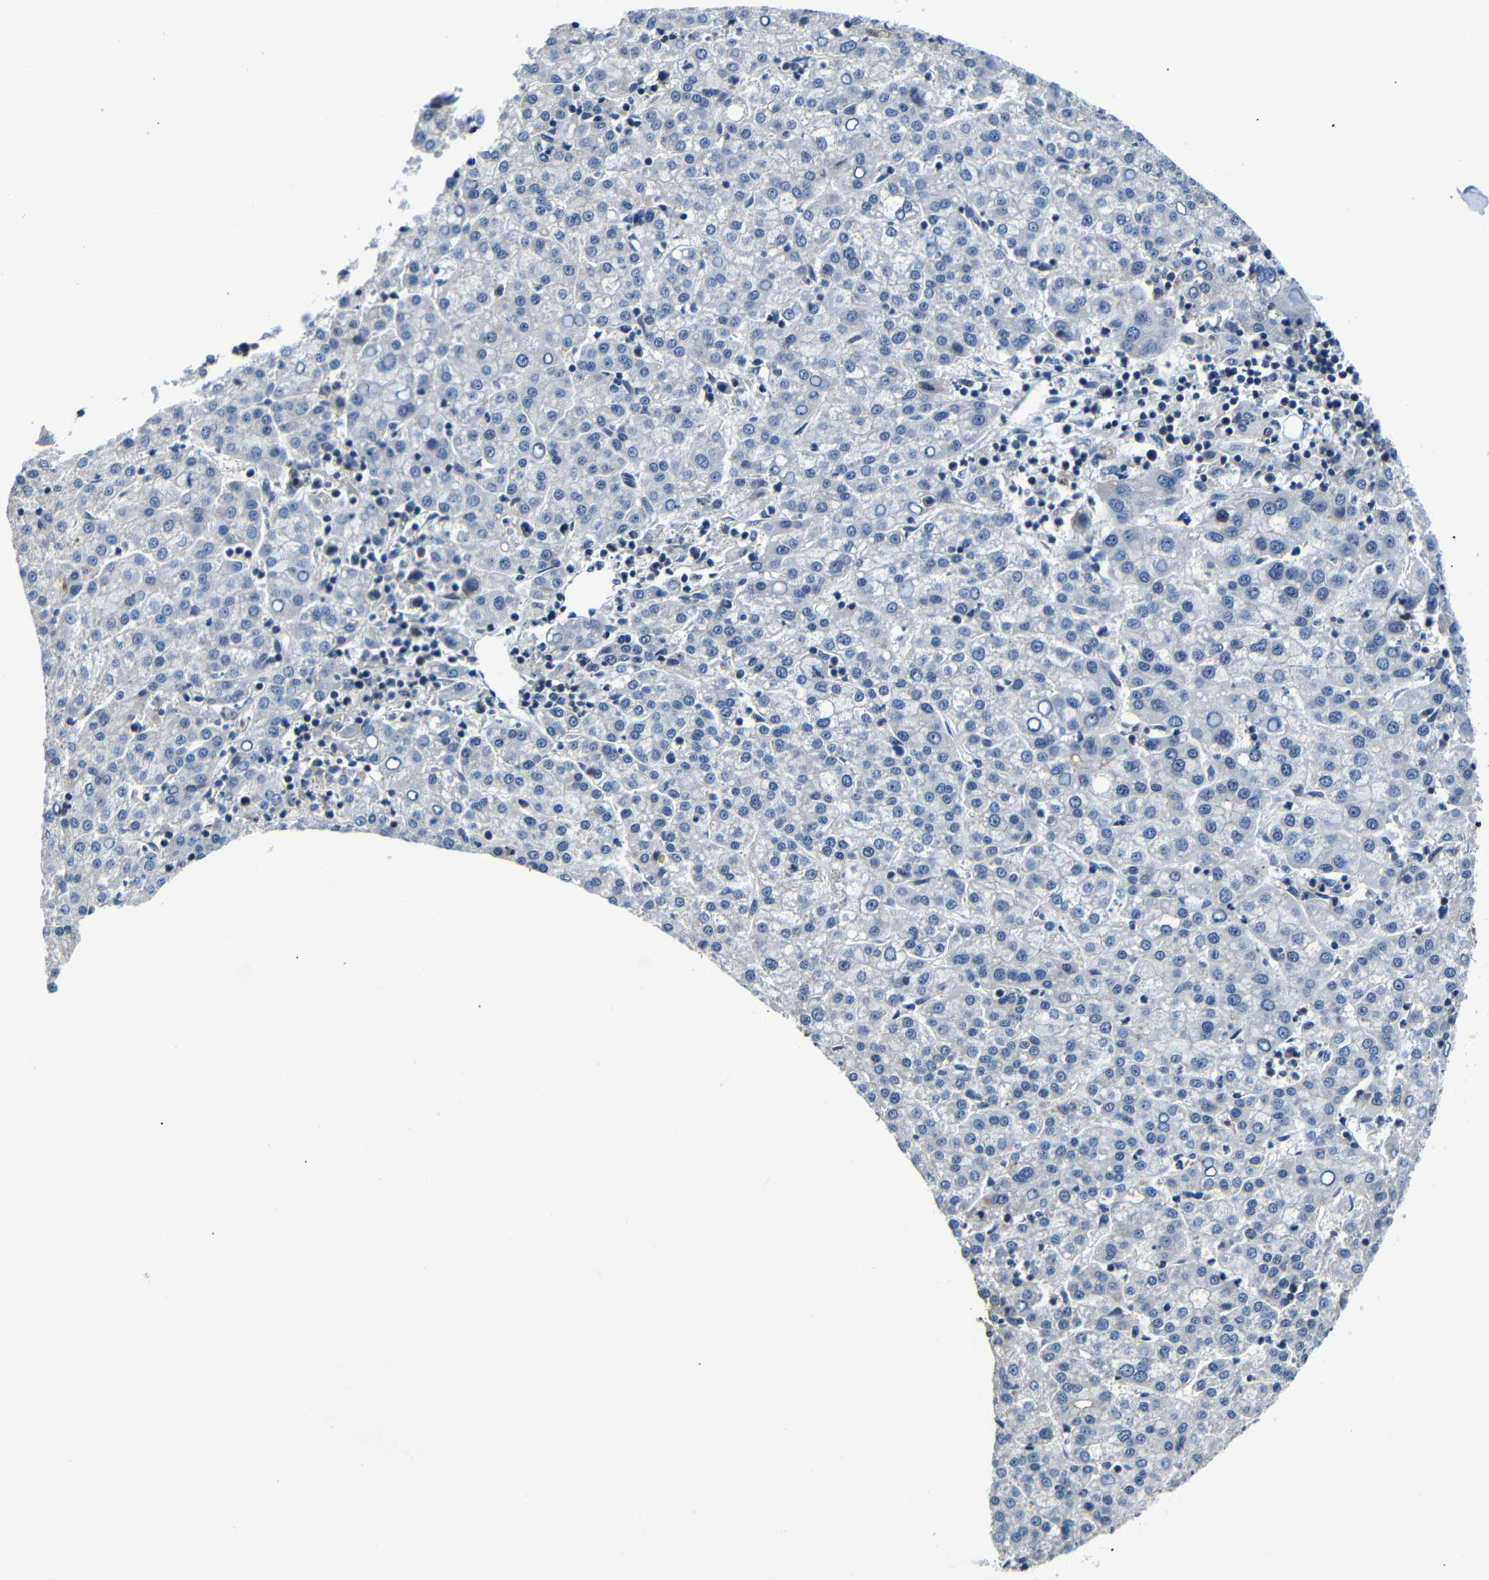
{"staining": {"intensity": "negative", "quantity": "none", "location": "none"}, "tissue": "liver cancer", "cell_type": "Tumor cells", "image_type": "cancer", "snomed": [{"axis": "morphology", "description": "Carcinoma, Hepatocellular, NOS"}, {"axis": "topography", "description": "Liver"}], "caption": "Protein analysis of liver cancer shows no significant expression in tumor cells.", "gene": "AFDN", "patient": {"sex": "female", "age": 58}}